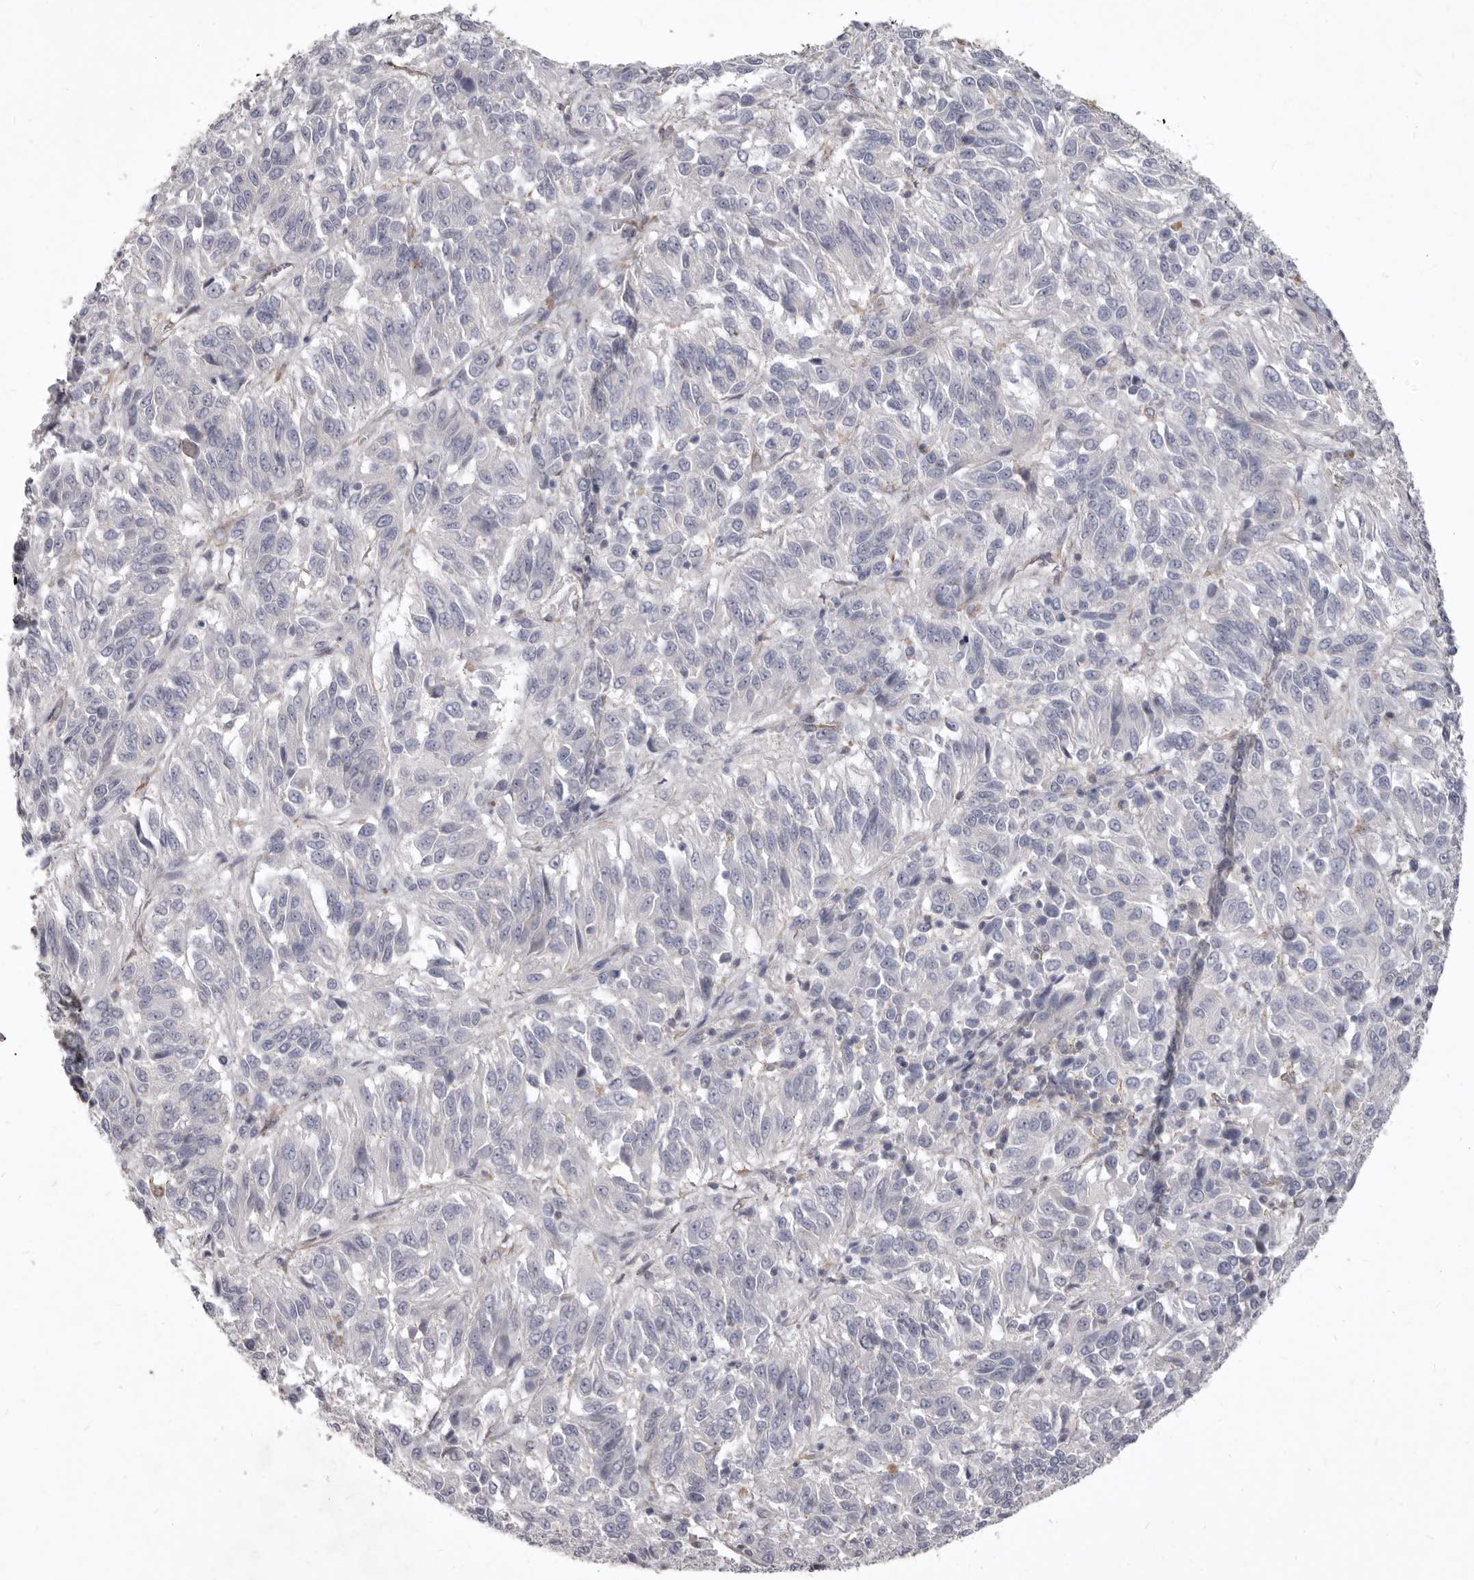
{"staining": {"intensity": "negative", "quantity": "none", "location": "none"}, "tissue": "melanoma", "cell_type": "Tumor cells", "image_type": "cancer", "snomed": [{"axis": "morphology", "description": "Malignant melanoma, Metastatic site"}, {"axis": "topography", "description": "Lung"}], "caption": "Tumor cells are negative for protein expression in human melanoma.", "gene": "P2RX6", "patient": {"sex": "male", "age": 64}}